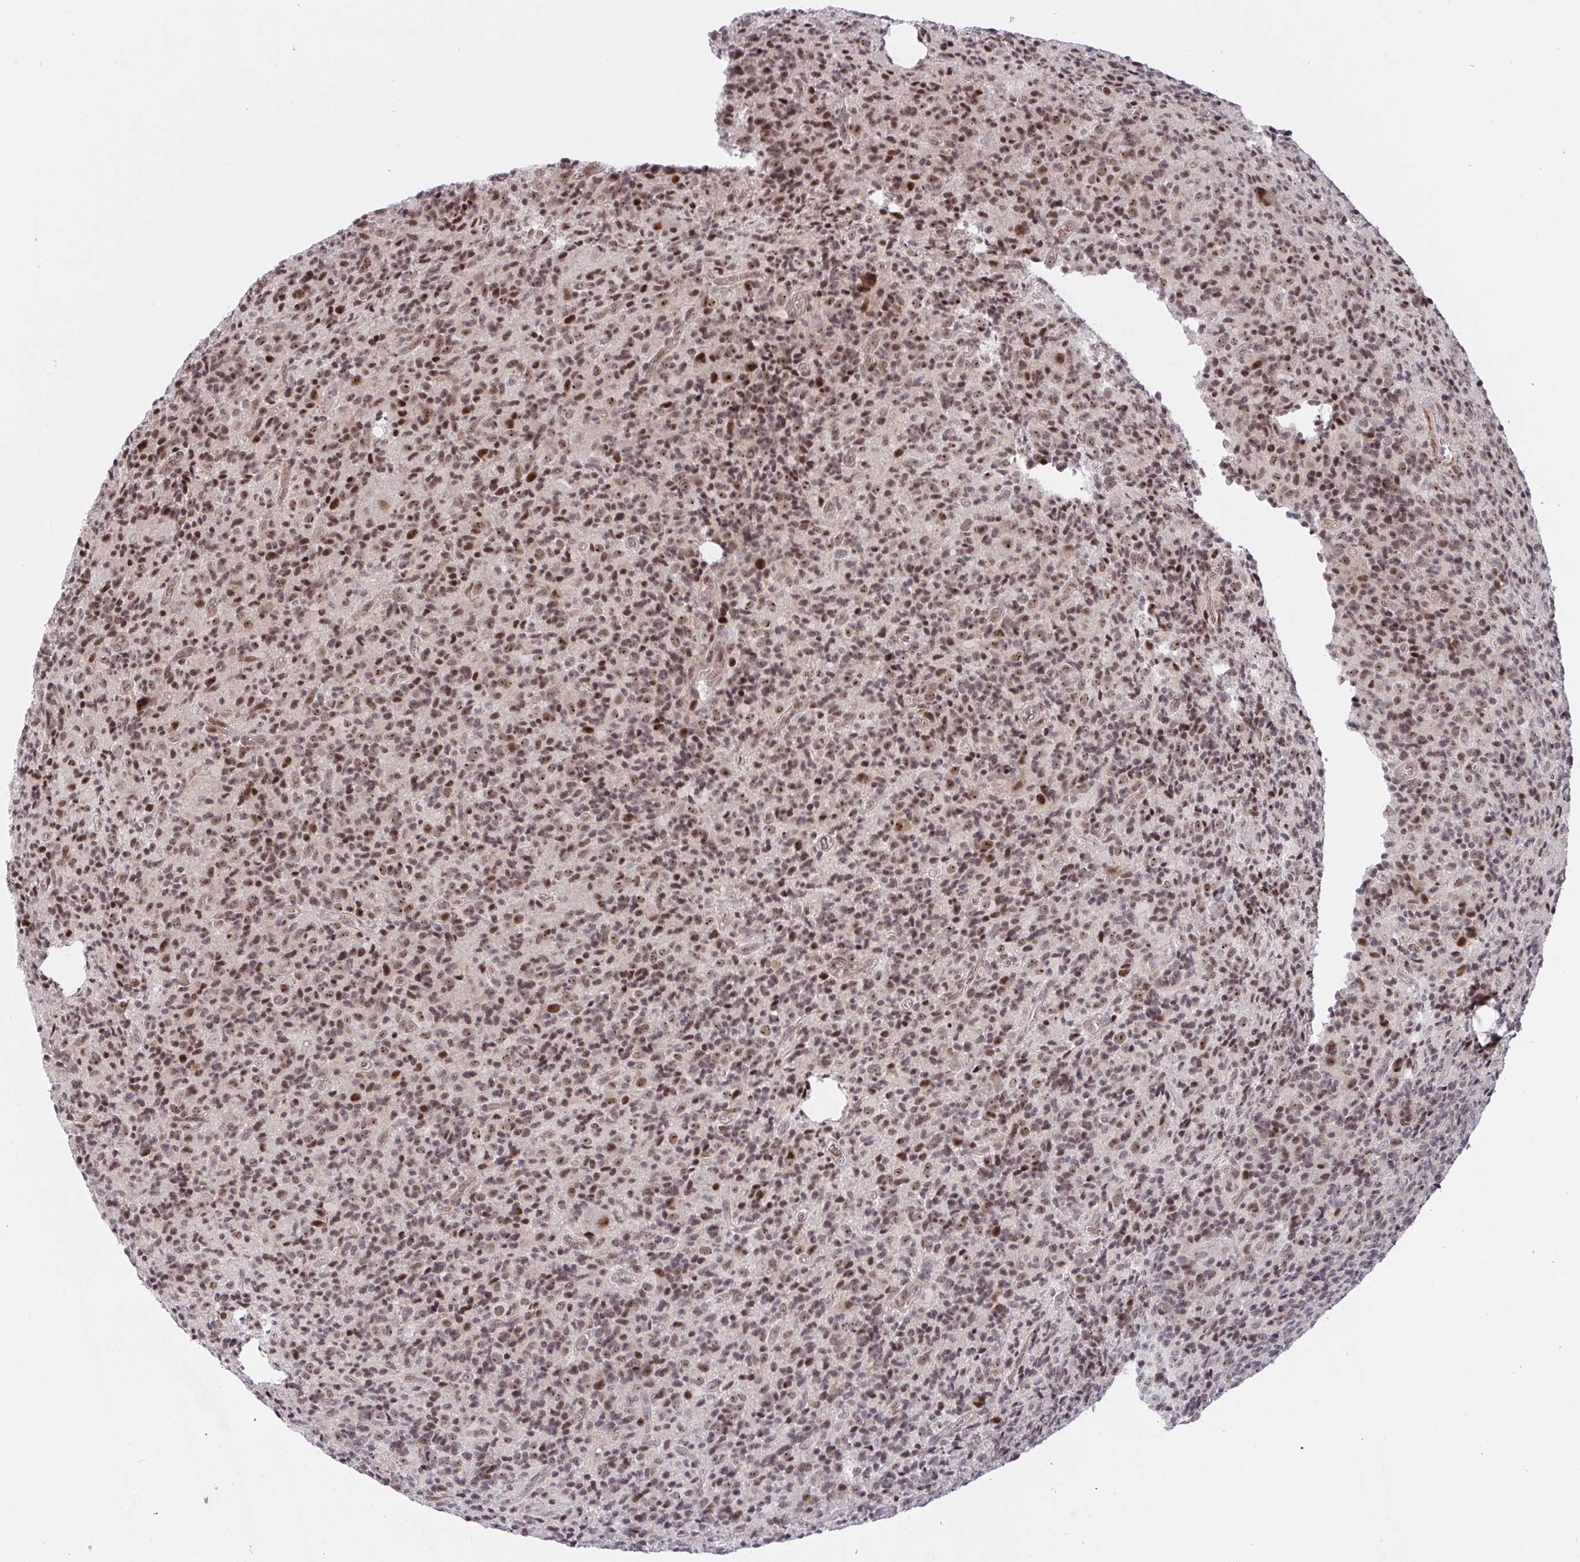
{"staining": {"intensity": "moderate", "quantity": ">75%", "location": "nuclear"}, "tissue": "glioma", "cell_type": "Tumor cells", "image_type": "cancer", "snomed": [{"axis": "morphology", "description": "Glioma, malignant, High grade"}, {"axis": "topography", "description": "Brain"}], "caption": "This histopathology image shows malignant high-grade glioma stained with IHC to label a protein in brown. The nuclear of tumor cells show moderate positivity for the protein. Nuclei are counter-stained blue.", "gene": "NLRP13", "patient": {"sex": "male", "age": 76}}